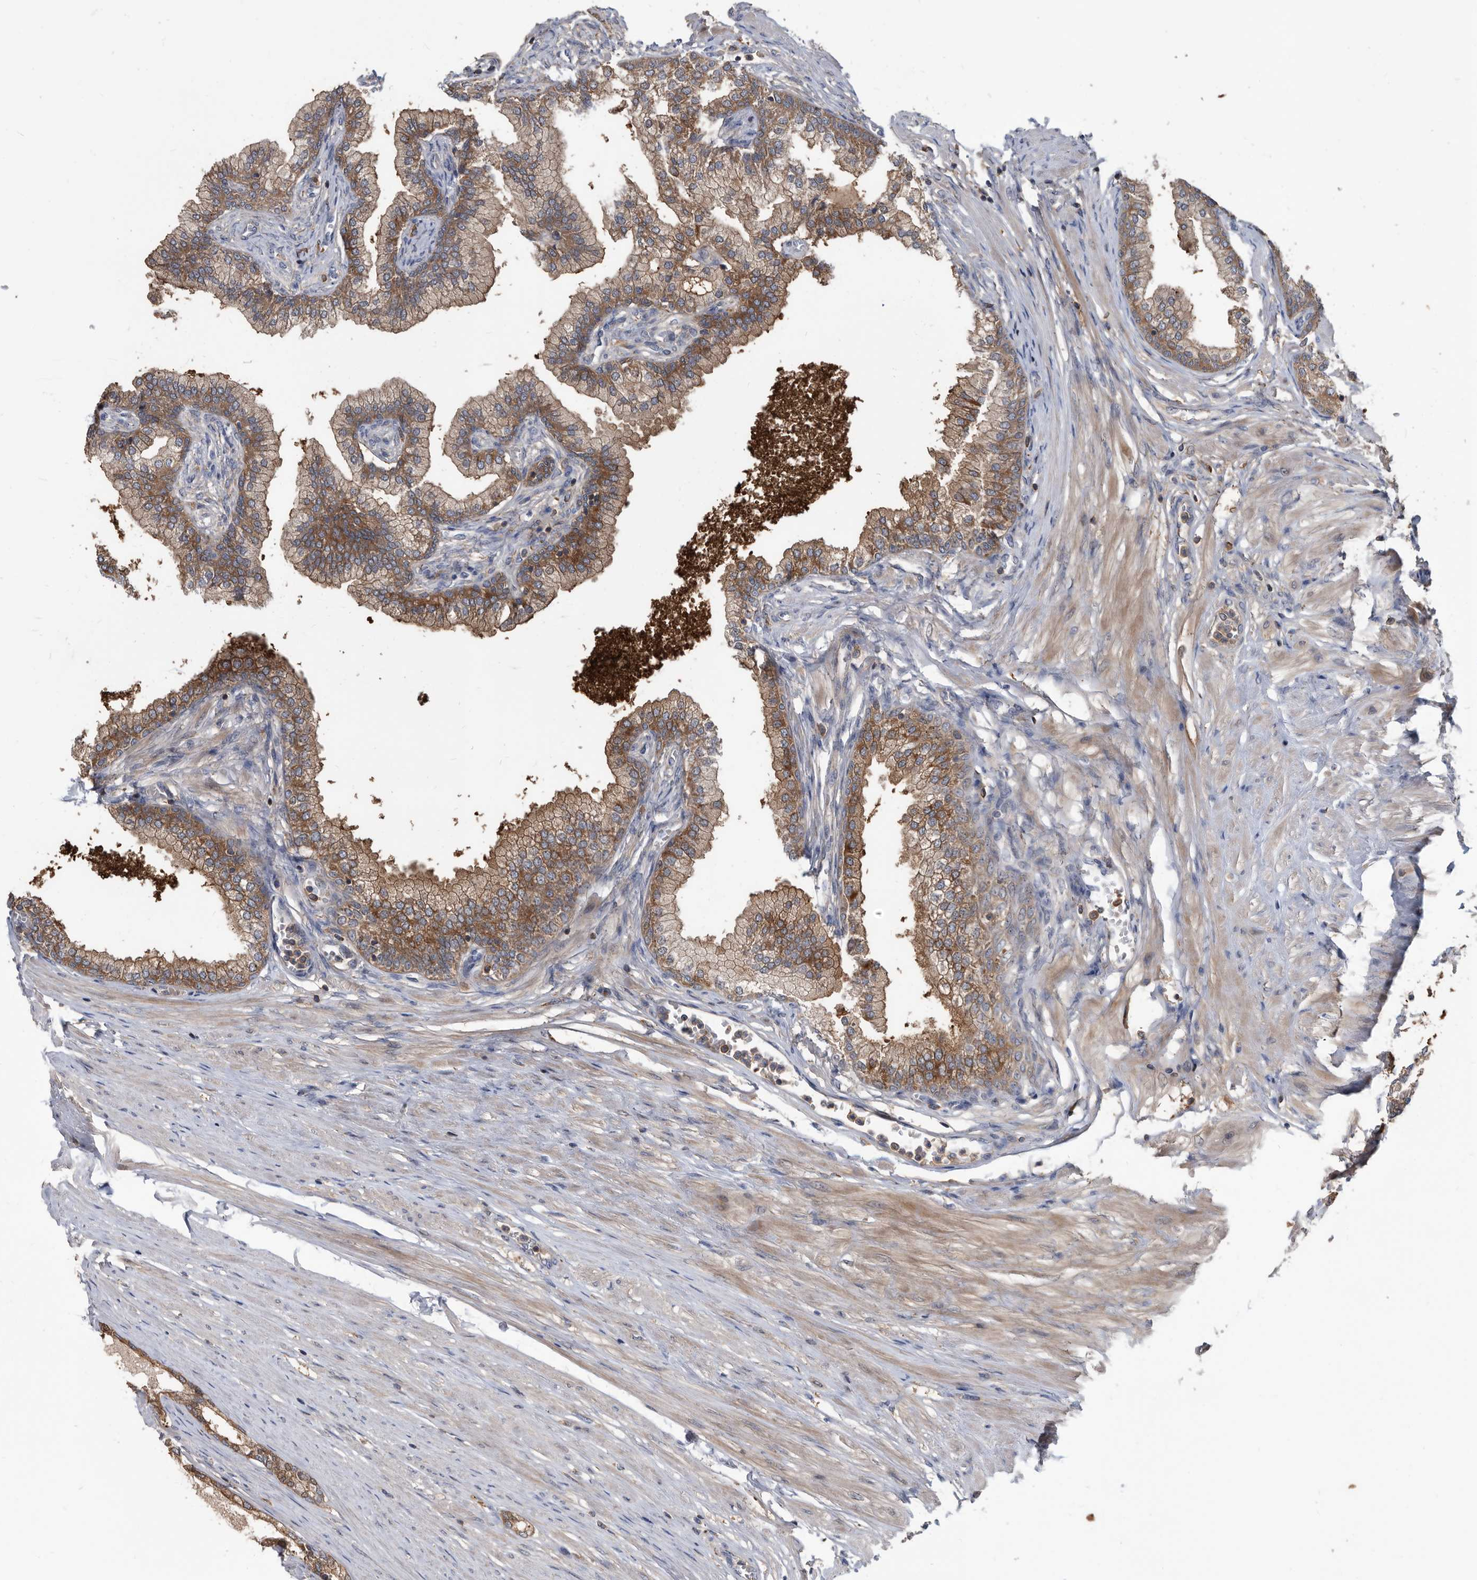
{"staining": {"intensity": "moderate", "quantity": ">75%", "location": "cytoplasmic/membranous"}, "tissue": "prostate", "cell_type": "Glandular cells", "image_type": "normal", "snomed": [{"axis": "morphology", "description": "Normal tissue, NOS"}, {"axis": "morphology", "description": "Urothelial carcinoma, Low grade"}, {"axis": "topography", "description": "Urinary bladder"}, {"axis": "topography", "description": "Prostate"}], "caption": "Immunohistochemical staining of unremarkable human prostate exhibits medium levels of moderate cytoplasmic/membranous positivity in about >75% of glandular cells.", "gene": "APEH", "patient": {"sex": "male", "age": 60}}